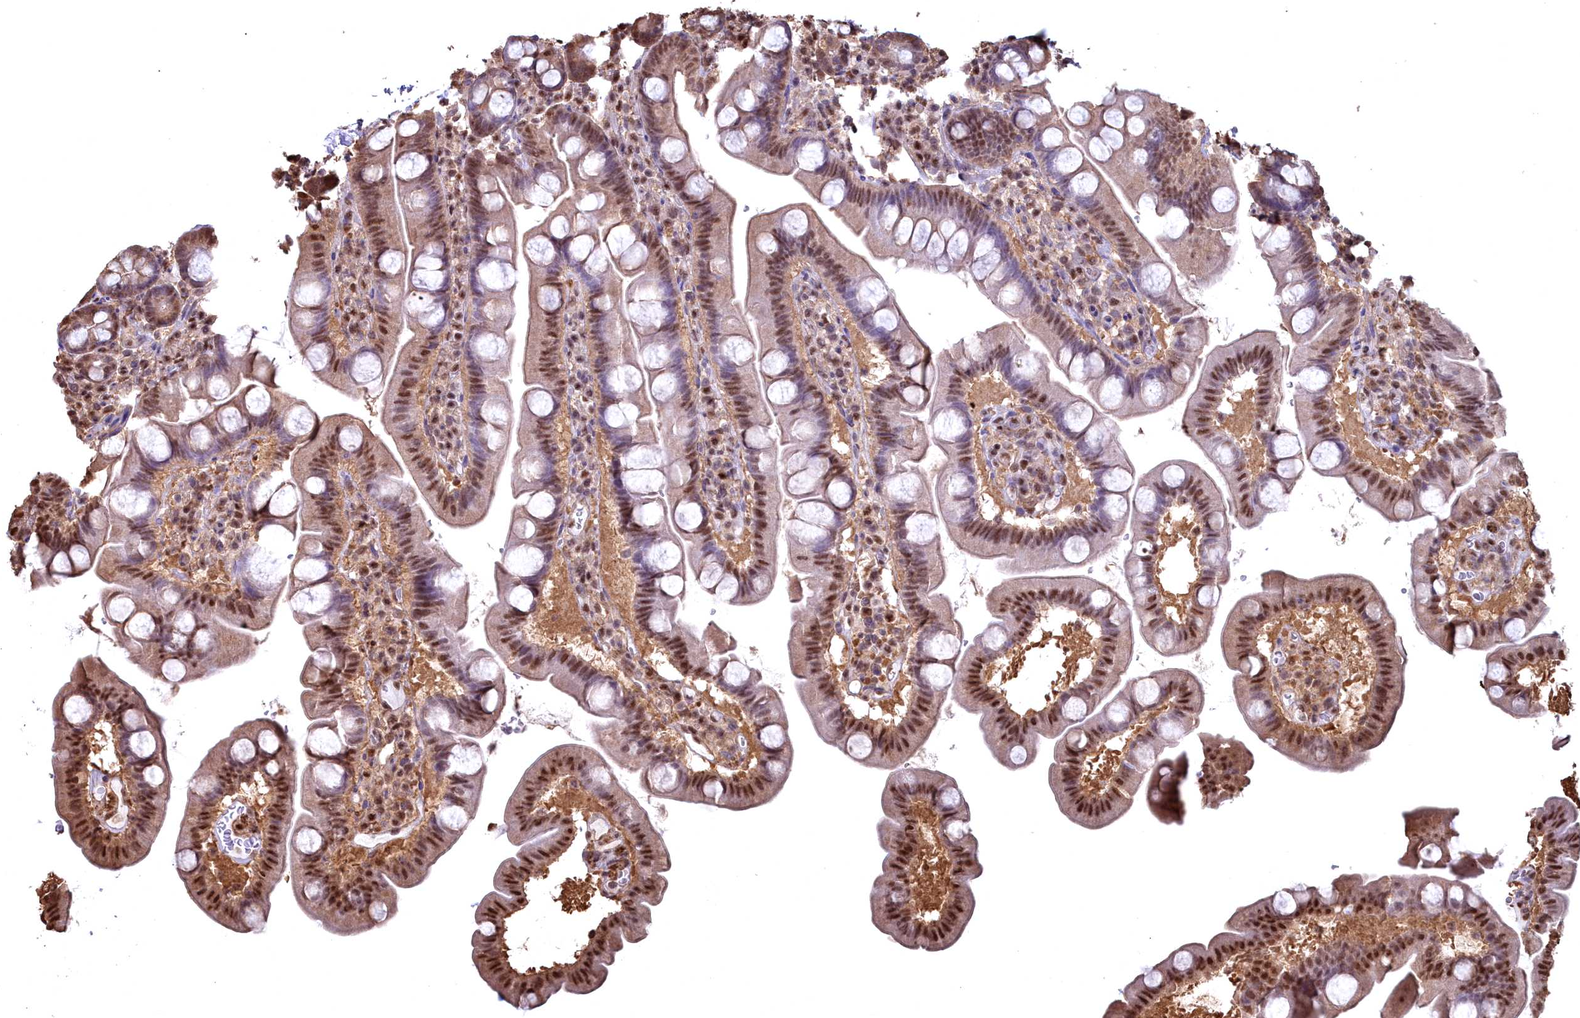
{"staining": {"intensity": "moderate", "quantity": "25%-75%", "location": "nuclear"}, "tissue": "small intestine", "cell_type": "Glandular cells", "image_type": "normal", "snomed": [{"axis": "morphology", "description": "Normal tissue, NOS"}, {"axis": "topography", "description": "Small intestine"}], "caption": "The immunohistochemical stain labels moderate nuclear staining in glandular cells of benign small intestine. The staining is performed using DAB (3,3'-diaminobenzidine) brown chromogen to label protein expression. The nuclei are counter-stained blue using hematoxylin.", "gene": "GAPDH", "patient": {"sex": "female", "age": 68}}